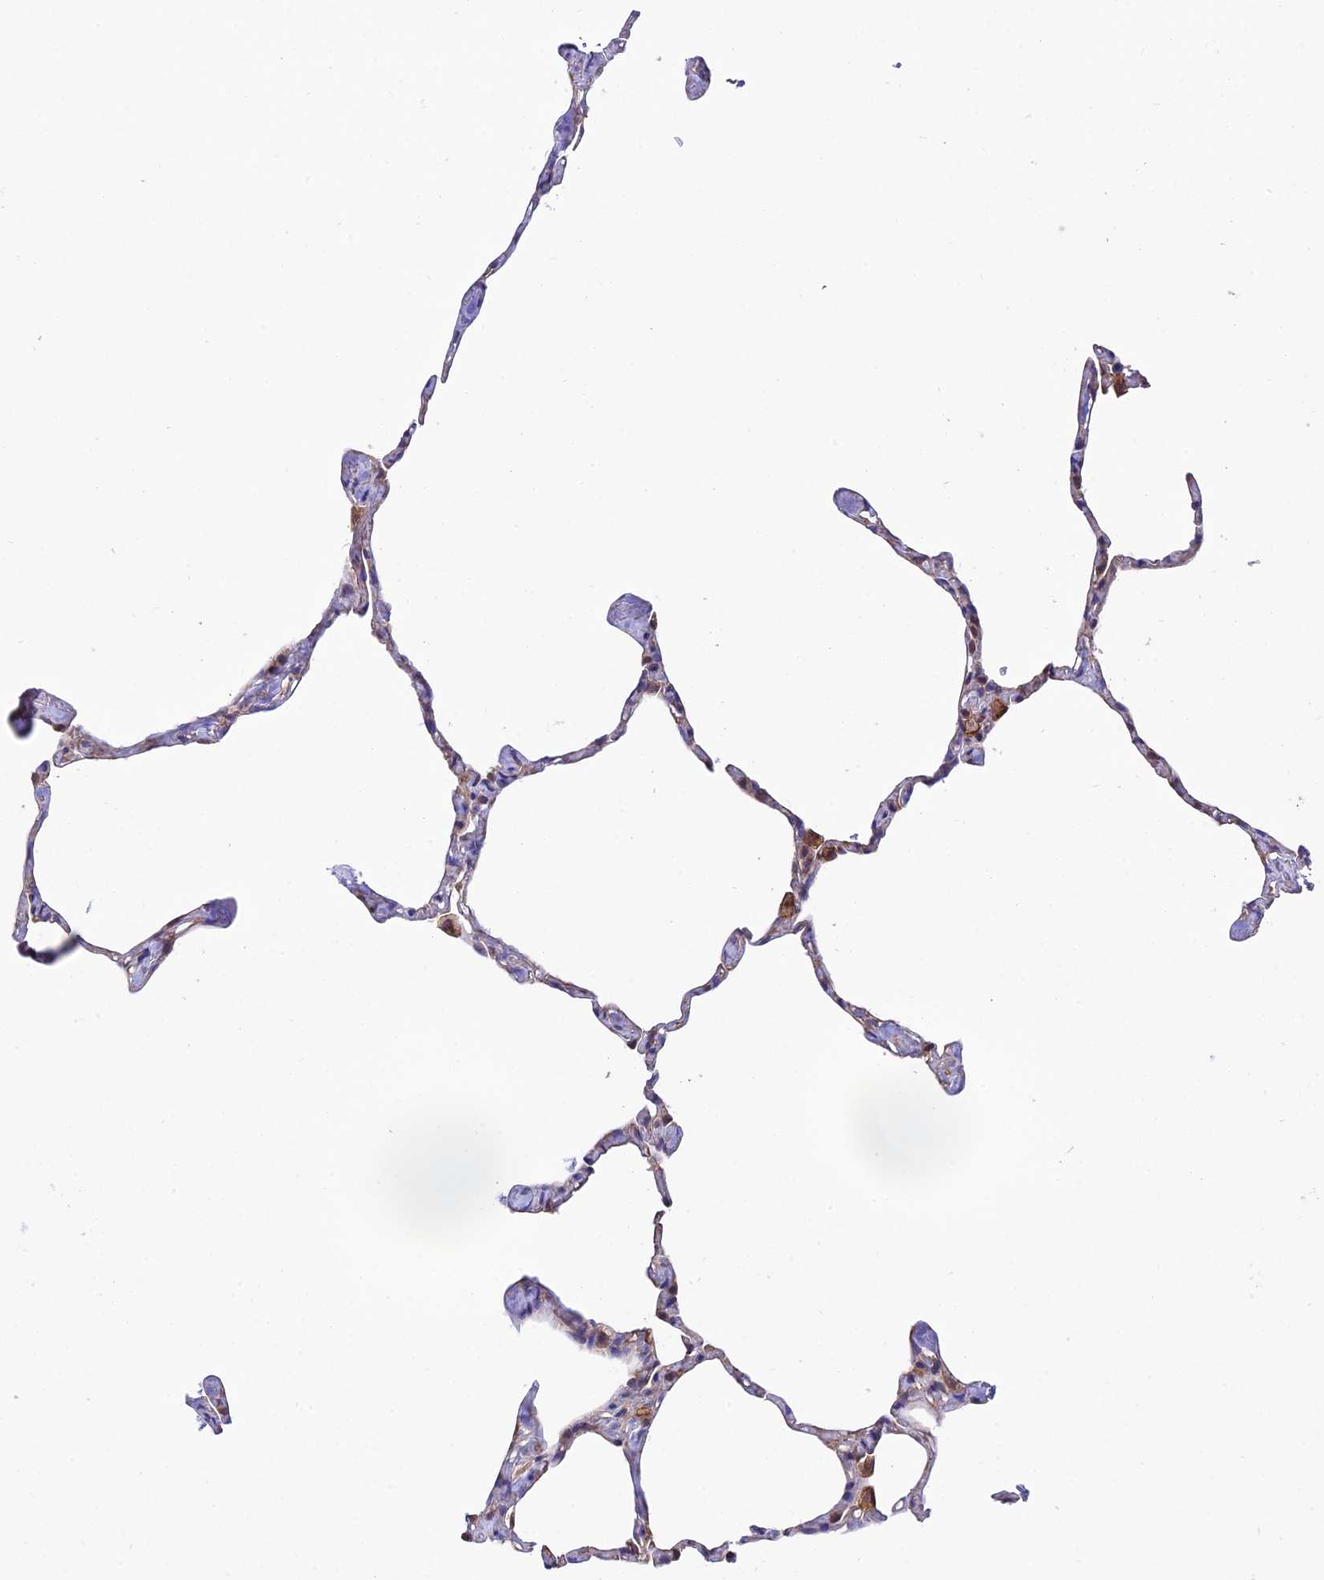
{"staining": {"intensity": "moderate", "quantity": "<25%", "location": "cytoplasmic/membranous"}, "tissue": "lung", "cell_type": "Alveolar cells", "image_type": "normal", "snomed": [{"axis": "morphology", "description": "Normal tissue, NOS"}, {"axis": "topography", "description": "Lung"}], "caption": "Human lung stained for a protein (brown) shows moderate cytoplasmic/membranous positive positivity in approximately <25% of alveolar cells.", "gene": "QRFP", "patient": {"sex": "male", "age": 65}}